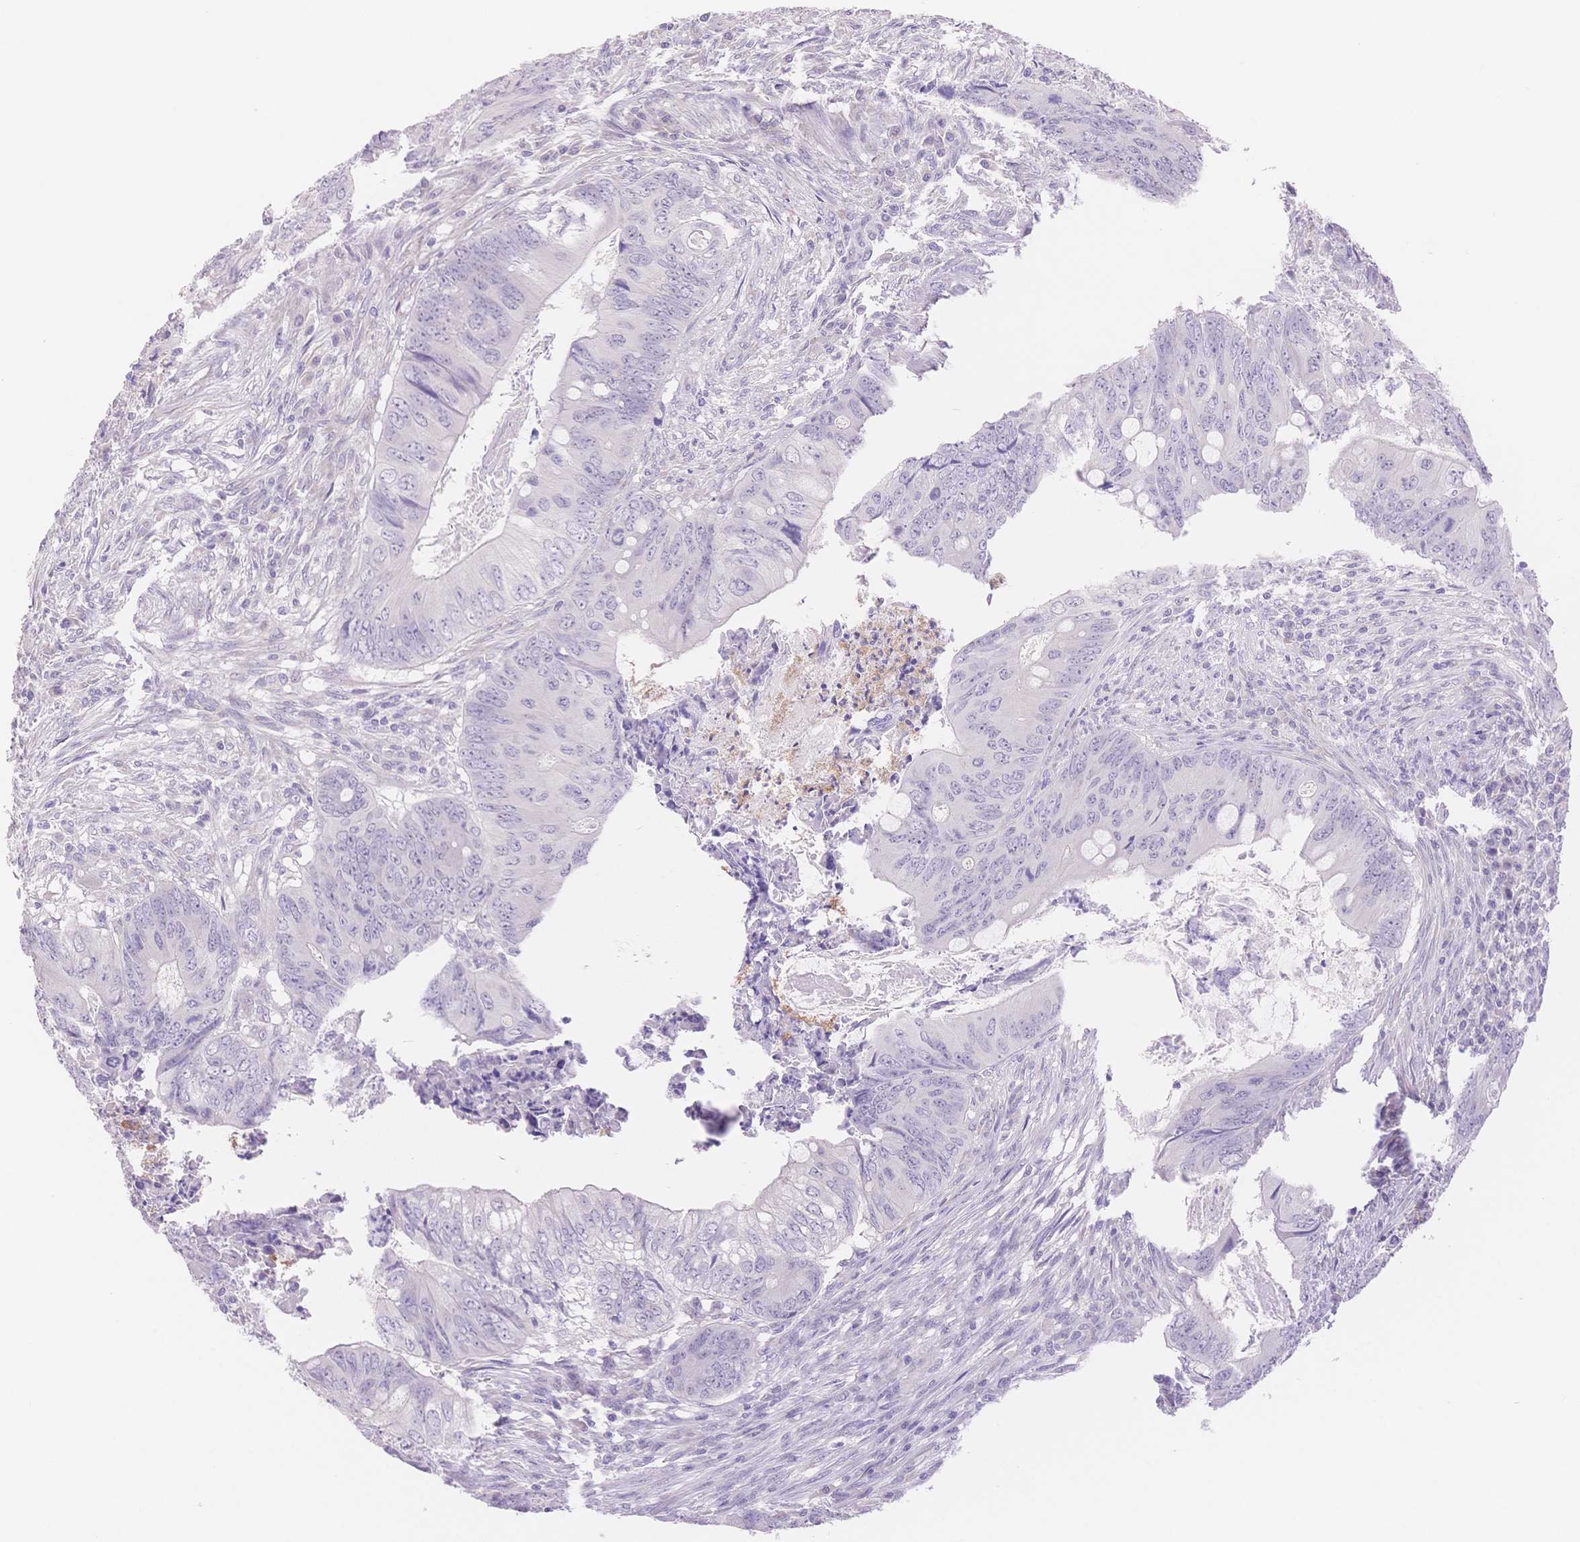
{"staining": {"intensity": "negative", "quantity": "none", "location": "none"}, "tissue": "colorectal cancer", "cell_type": "Tumor cells", "image_type": "cancer", "snomed": [{"axis": "morphology", "description": "Adenocarcinoma, NOS"}, {"axis": "topography", "description": "Colon"}], "caption": "Immunohistochemistry histopathology image of neoplastic tissue: human colorectal adenocarcinoma stained with DAB (3,3'-diaminobenzidine) shows no significant protein positivity in tumor cells. The staining is performed using DAB brown chromogen with nuclei counter-stained in using hematoxylin.", "gene": "MYOM1", "patient": {"sex": "female", "age": 74}}